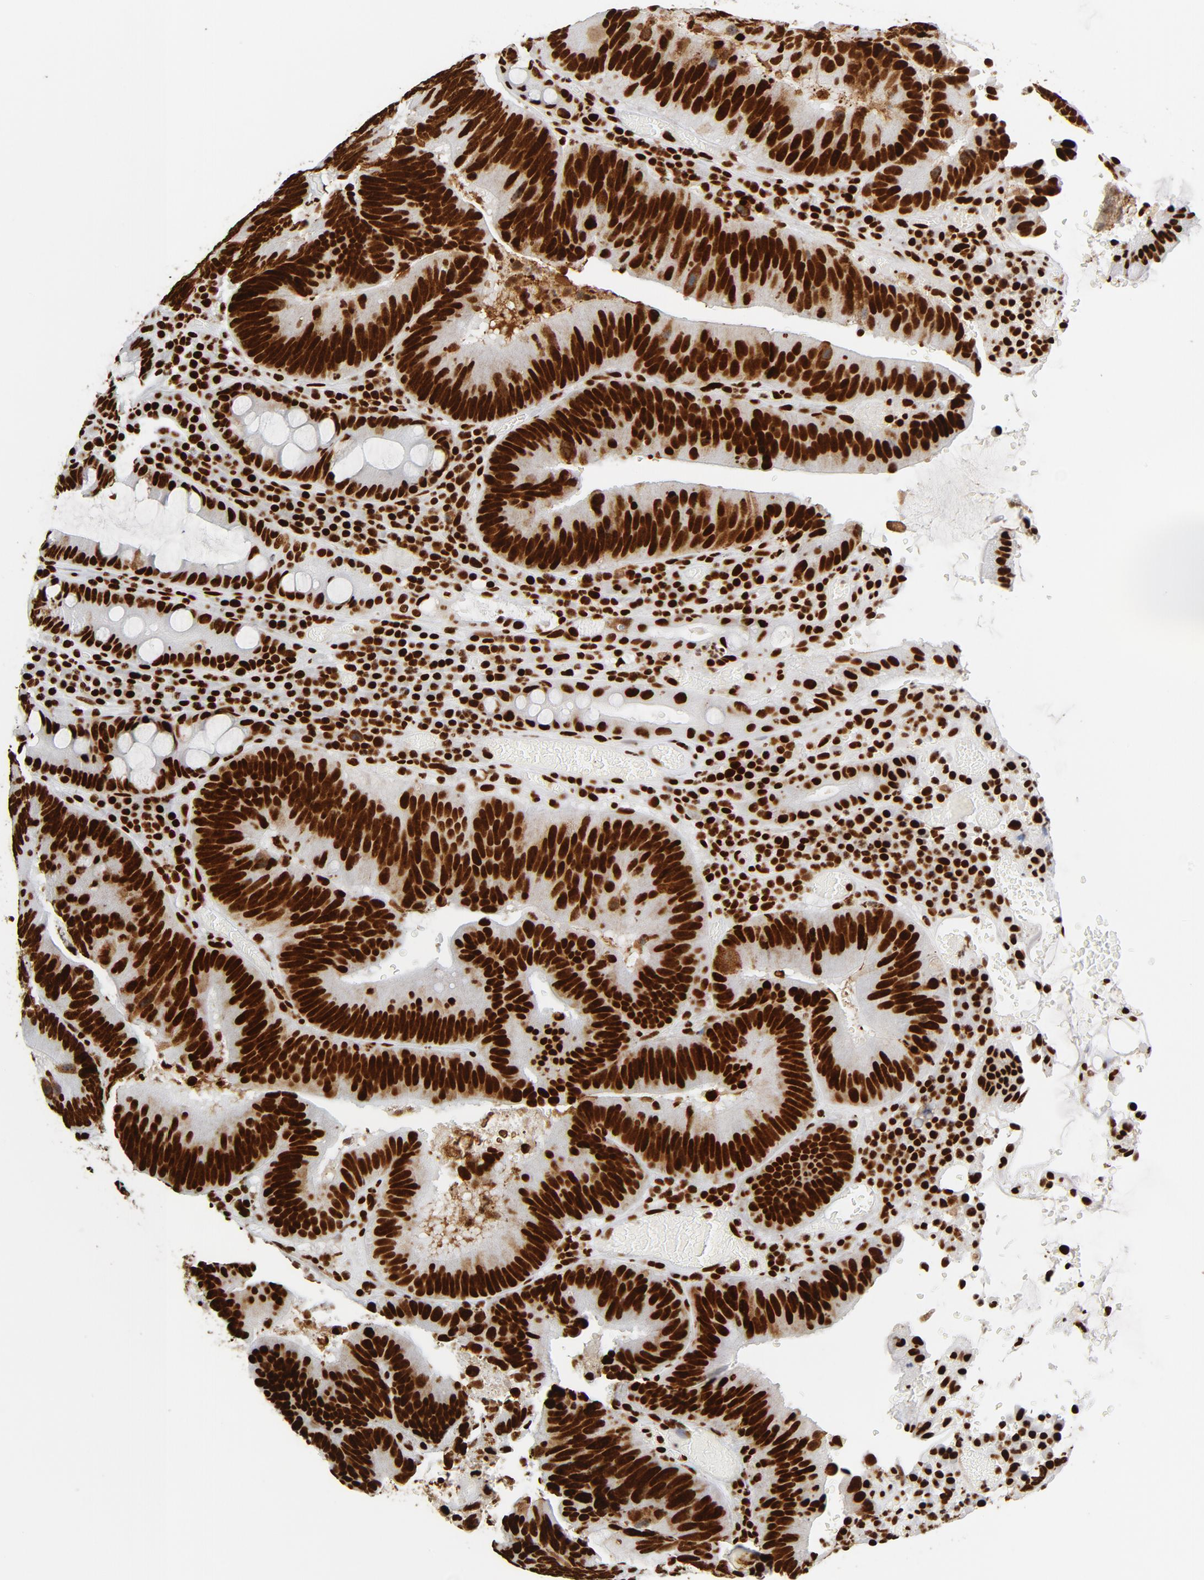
{"staining": {"intensity": "strong", "quantity": ">75%", "location": "nuclear"}, "tissue": "colorectal cancer", "cell_type": "Tumor cells", "image_type": "cancer", "snomed": [{"axis": "morphology", "description": "Normal tissue, NOS"}, {"axis": "morphology", "description": "Adenocarcinoma, NOS"}, {"axis": "topography", "description": "Colon"}], "caption": "Human colorectal cancer (adenocarcinoma) stained for a protein (brown) shows strong nuclear positive positivity in about >75% of tumor cells.", "gene": "XRCC6", "patient": {"sex": "female", "age": 78}}